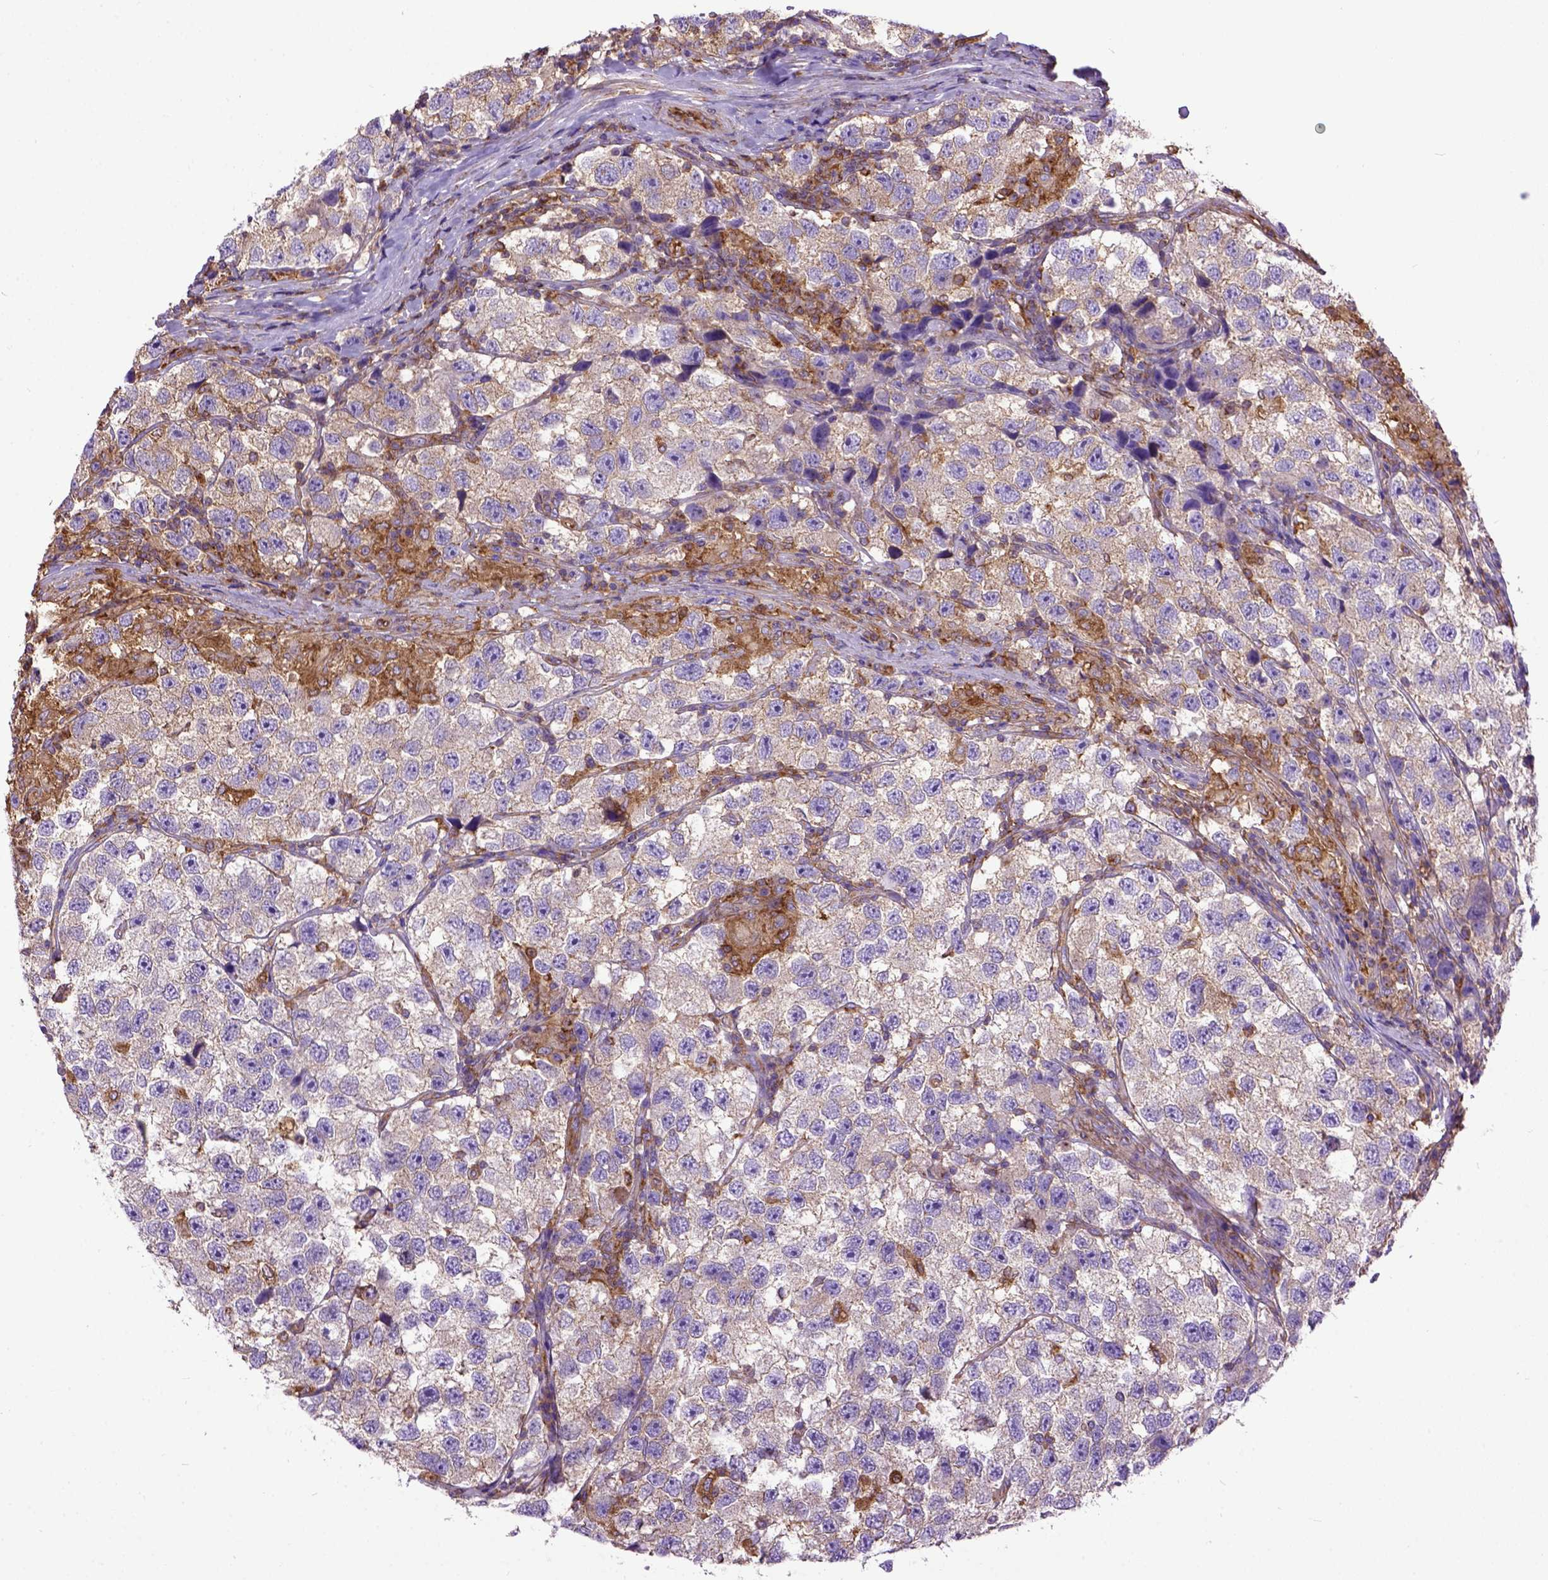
{"staining": {"intensity": "weak", "quantity": "<25%", "location": "cytoplasmic/membranous"}, "tissue": "testis cancer", "cell_type": "Tumor cells", "image_type": "cancer", "snomed": [{"axis": "morphology", "description": "Seminoma, NOS"}, {"axis": "topography", "description": "Testis"}], "caption": "DAB (3,3'-diaminobenzidine) immunohistochemical staining of human testis cancer displays no significant expression in tumor cells.", "gene": "MVP", "patient": {"sex": "male", "age": 26}}